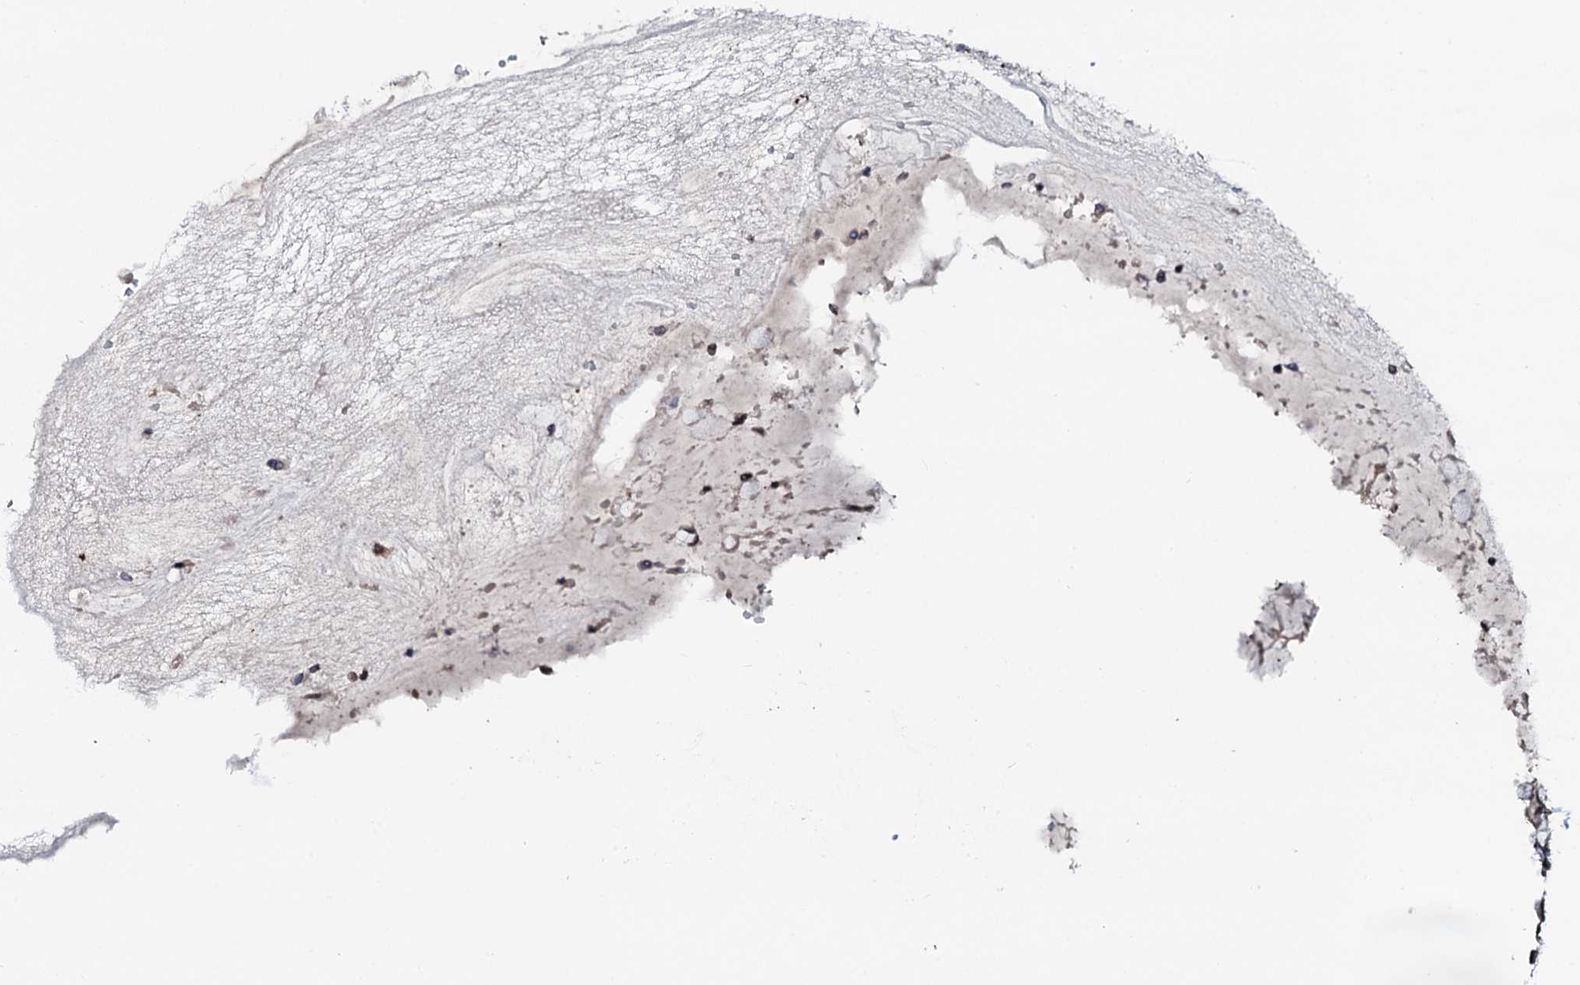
{"staining": {"intensity": "moderate", "quantity": "25%-75%", "location": "nuclear"}, "tissue": "stomach", "cell_type": "Glandular cells", "image_type": "normal", "snomed": [{"axis": "morphology", "description": "Normal tissue, NOS"}, {"axis": "topography", "description": "Stomach"}, {"axis": "topography", "description": "Stomach, lower"}], "caption": "Protein staining of normal stomach reveals moderate nuclear staining in approximately 25%-75% of glandular cells. Immunohistochemistry (ihc) stains the protein in brown and the nuclei are stained blue.", "gene": "NEUROG3", "patient": {"sex": "female", "age": 56}}